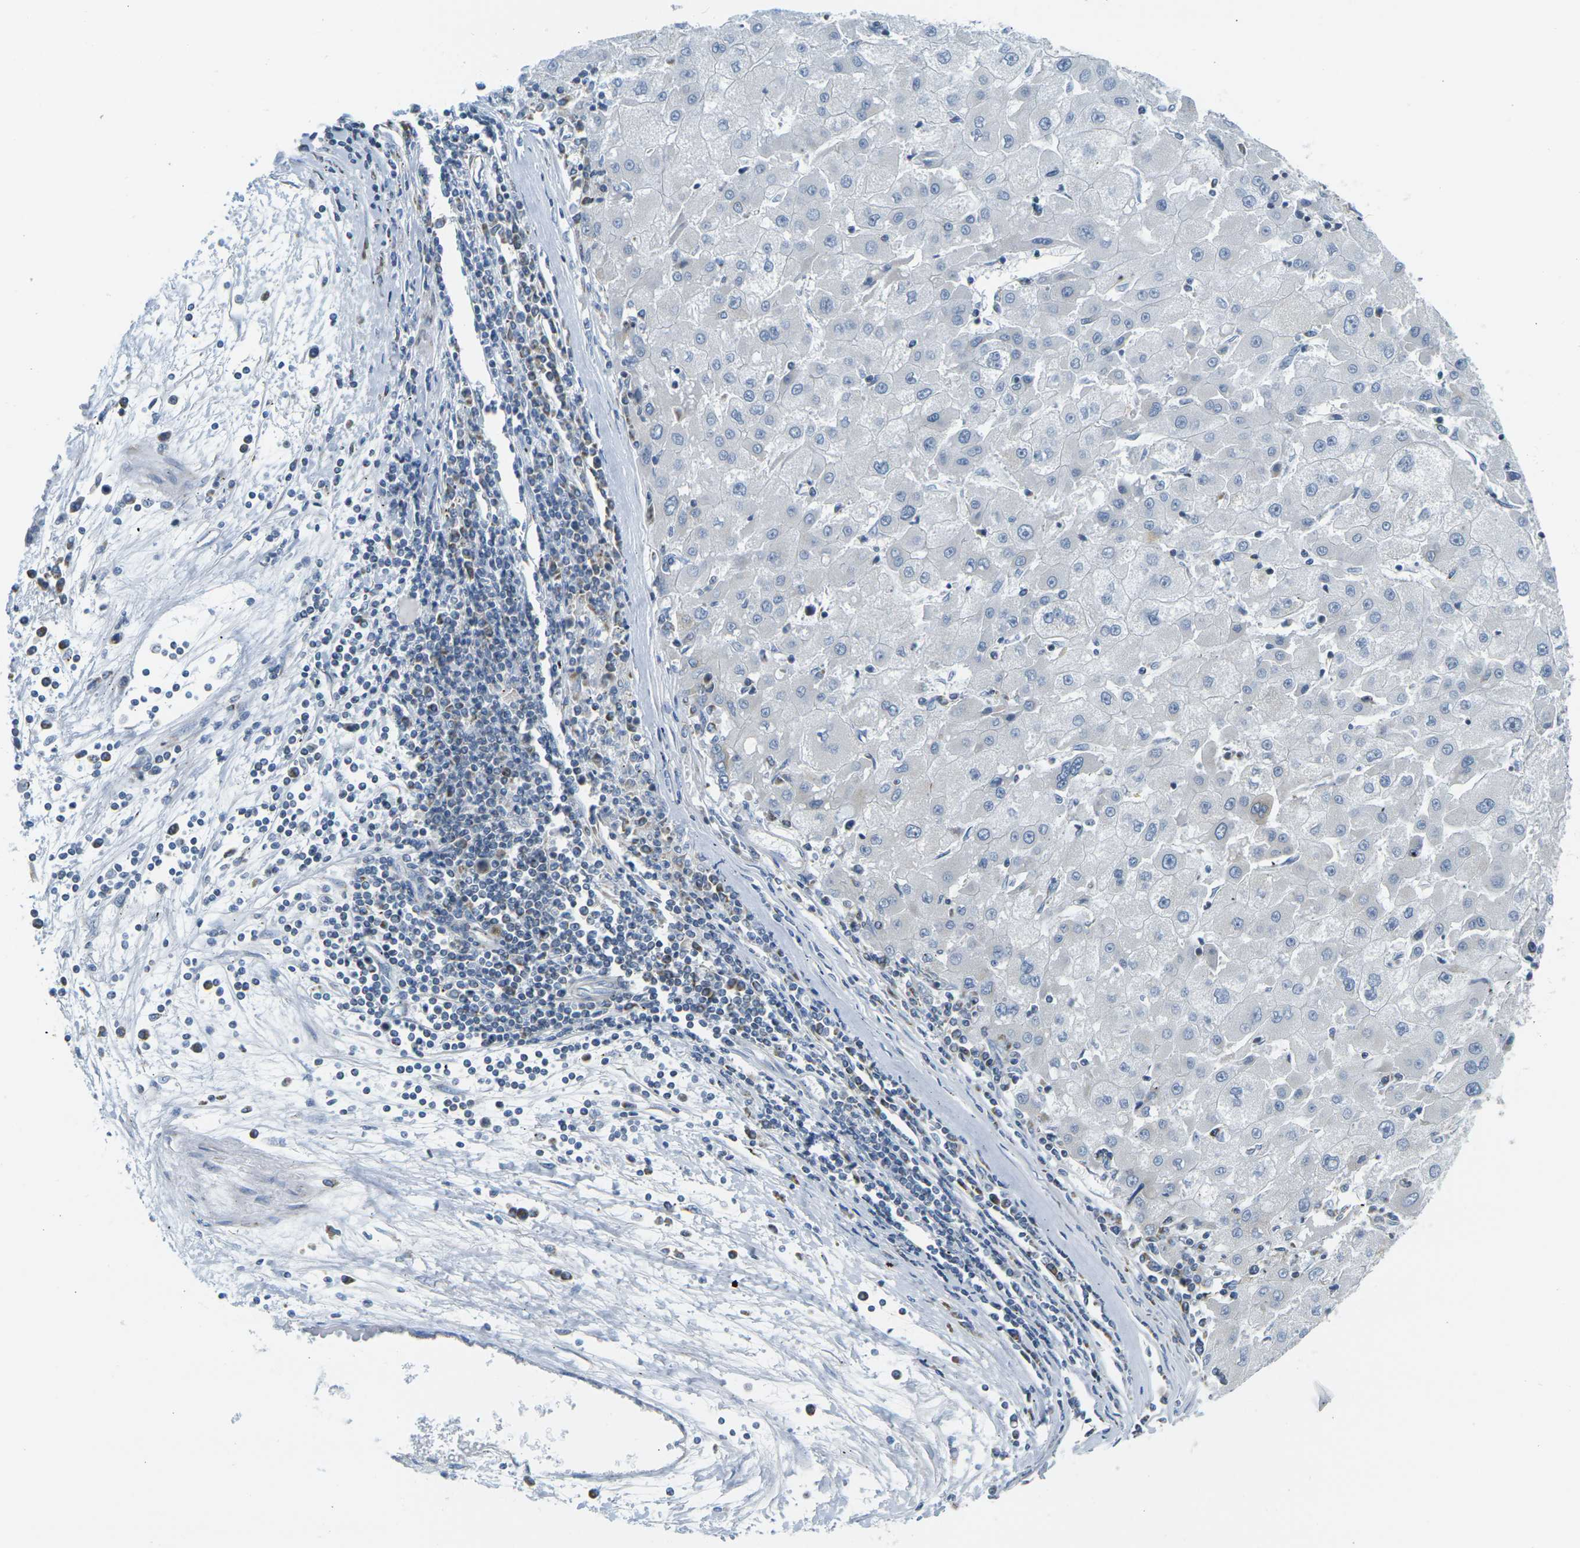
{"staining": {"intensity": "negative", "quantity": "none", "location": "none"}, "tissue": "liver cancer", "cell_type": "Tumor cells", "image_type": "cancer", "snomed": [{"axis": "morphology", "description": "Carcinoma, Hepatocellular, NOS"}, {"axis": "topography", "description": "Liver"}], "caption": "DAB (3,3'-diaminobenzidine) immunohistochemical staining of hepatocellular carcinoma (liver) reveals no significant expression in tumor cells.", "gene": "PARD6B", "patient": {"sex": "male", "age": 72}}